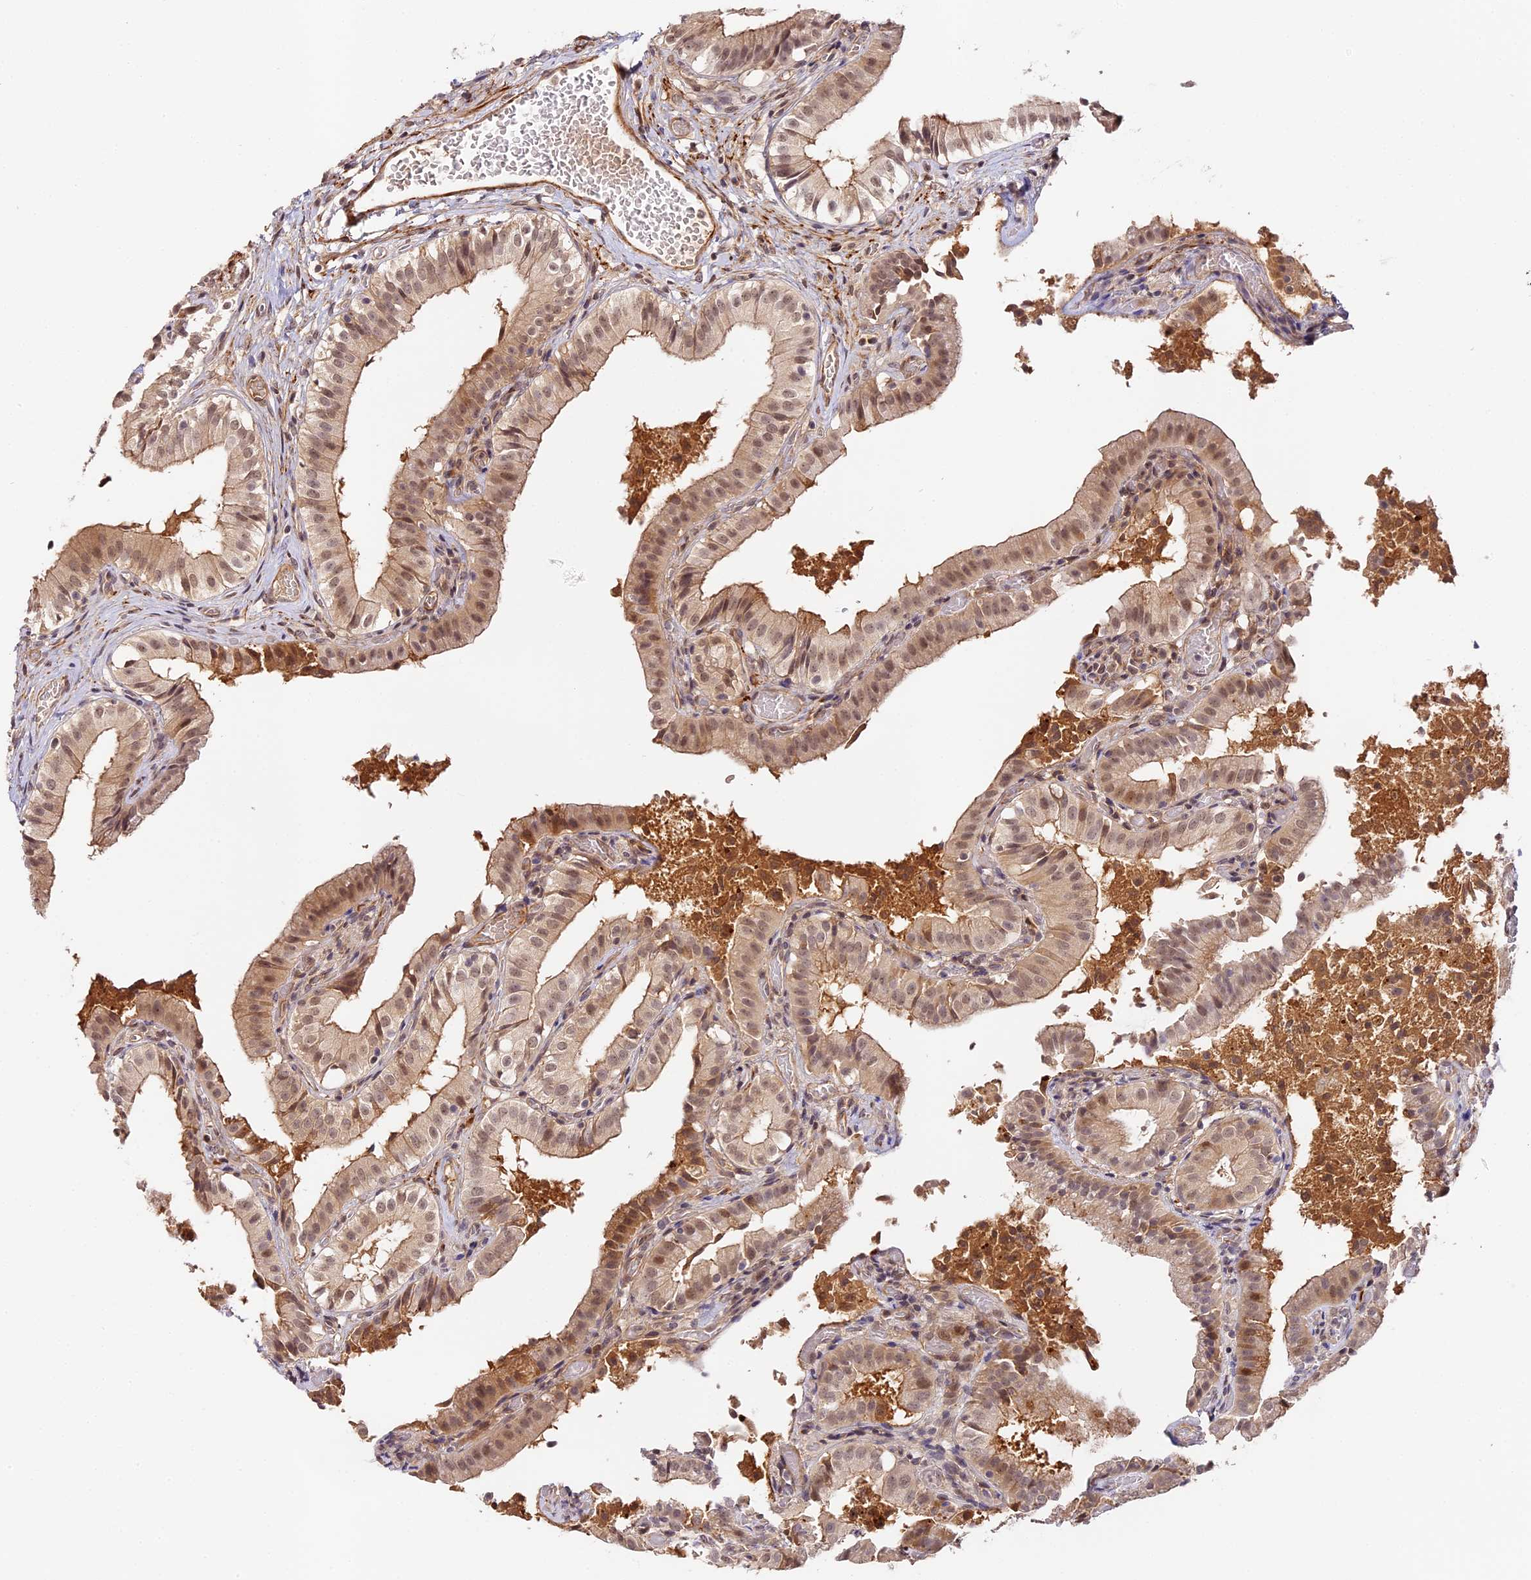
{"staining": {"intensity": "moderate", "quantity": "25%-75%", "location": "cytoplasmic/membranous,nuclear"}, "tissue": "gallbladder", "cell_type": "Glandular cells", "image_type": "normal", "snomed": [{"axis": "morphology", "description": "Normal tissue, NOS"}, {"axis": "topography", "description": "Gallbladder"}], "caption": "Gallbladder stained with DAB immunohistochemistry reveals medium levels of moderate cytoplasmic/membranous,nuclear staining in about 25%-75% of glandular cells. (DAB (3,3'-diaminobenzidine) IHC, brown staining for protein, blue staining for nuclei).", "gene": "IMPACT", "patient": {"sex": "female", "age": 47}}